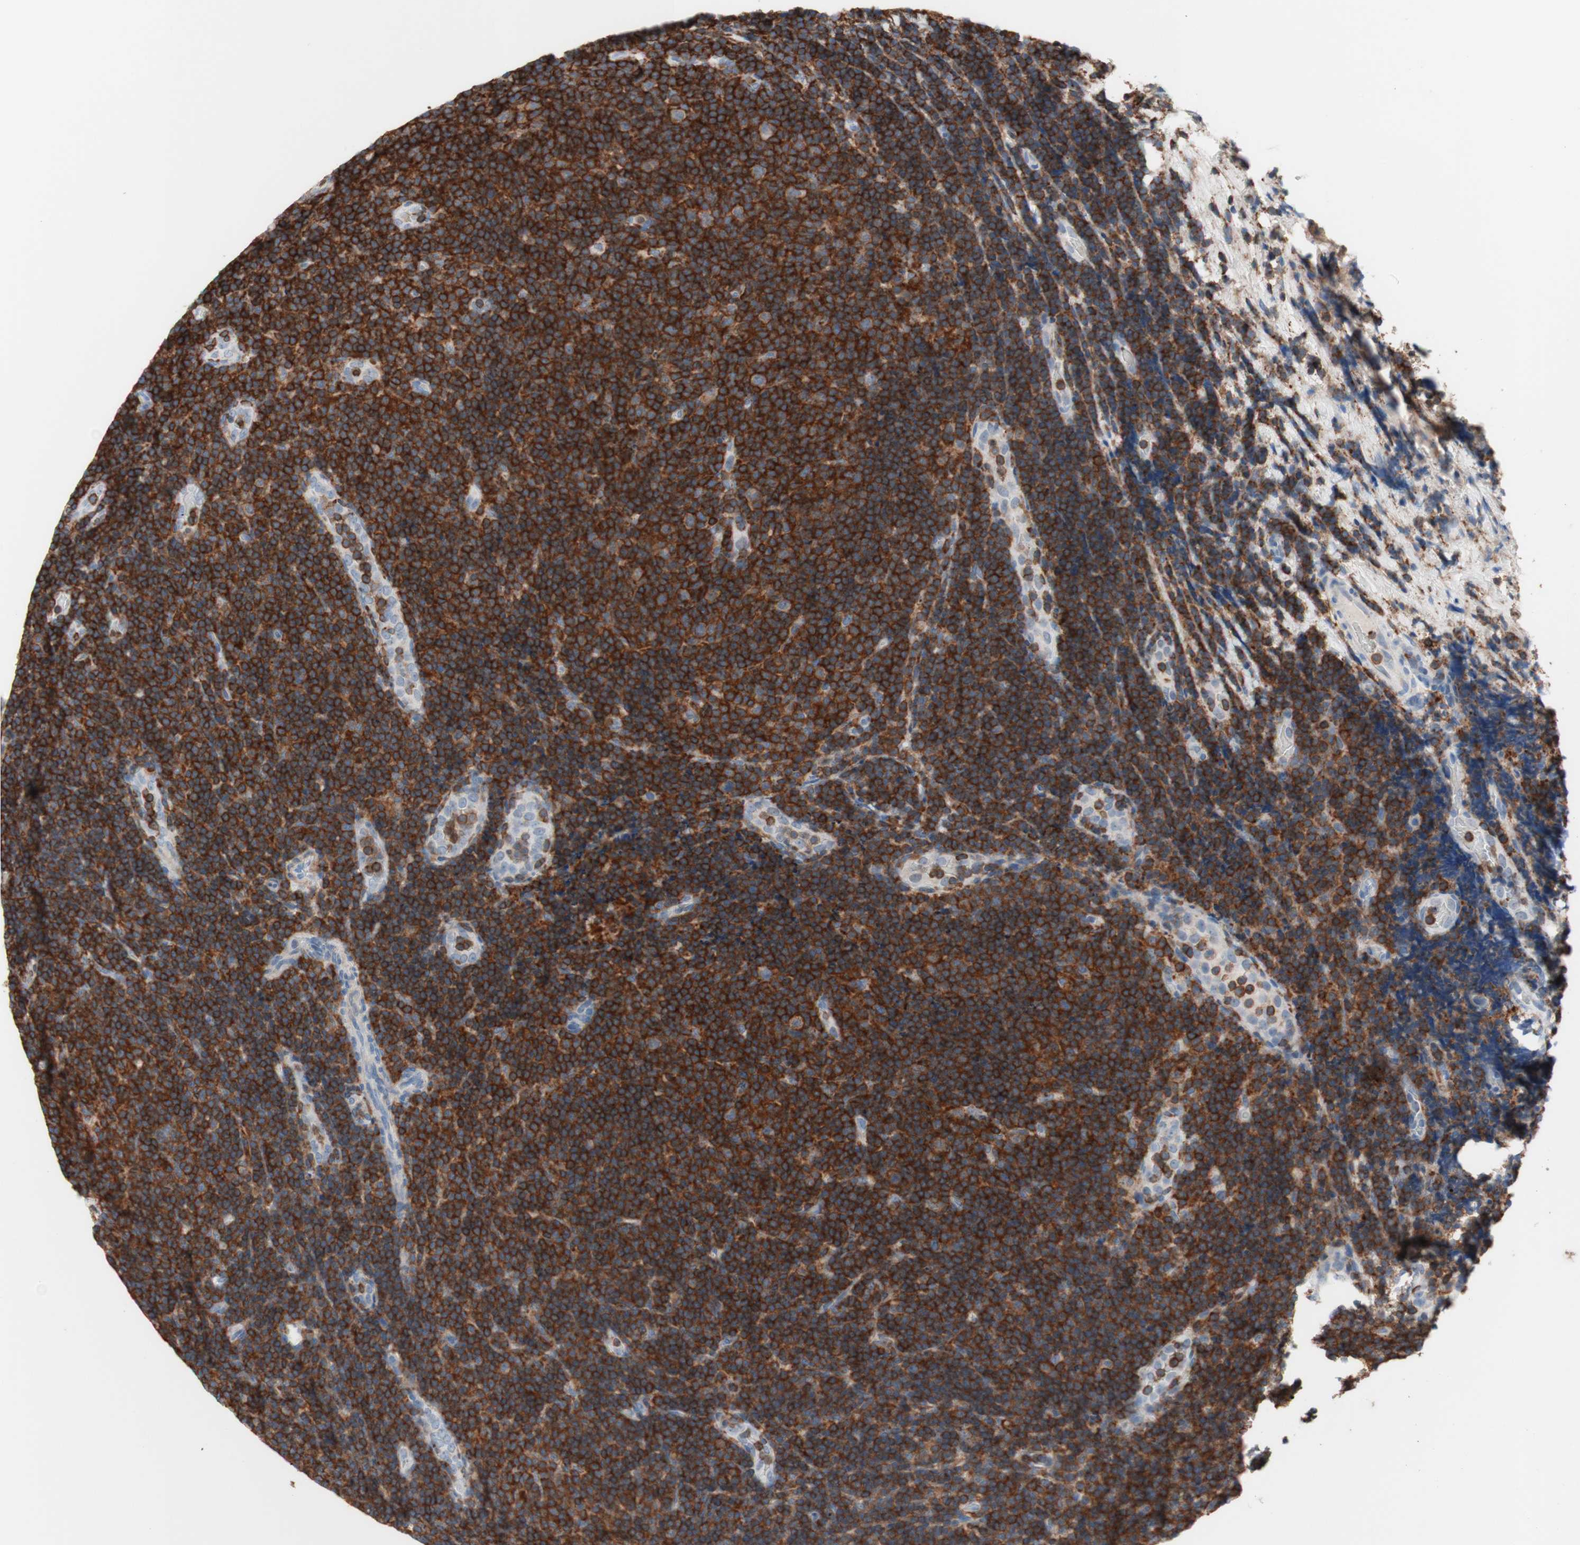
{"staining": {"intensity": "strong", "quantity": ">75%", "location": "cytoplasmic/membranous"}, "tissue": "lymphoma", "cell_type": "Tumor cells", "image_type": "cancer", "snomed": [{"axis": "morphology", "description": "Malignant lymphoma, non-Hodgkin's type, Low grade"}, {"axis": "topography", "description": "Lymph node"}], "caption": "A high-resolution micrograph shows immunohistochemistry (IHC) staining of malignant lymphoma, non-Hodgkin's type (low-grade), which shows strong cytoplasmic/membranous staining in about >75% of tumor cells. The staining is performed using DAB (3,3'-diaminobenzidine) brown chromogen to label protein expression. The nuclei are counter-stained blue using hematoxylin.", "gene": "SPINK6", "patient": {"sex": "male", "age": 83}}